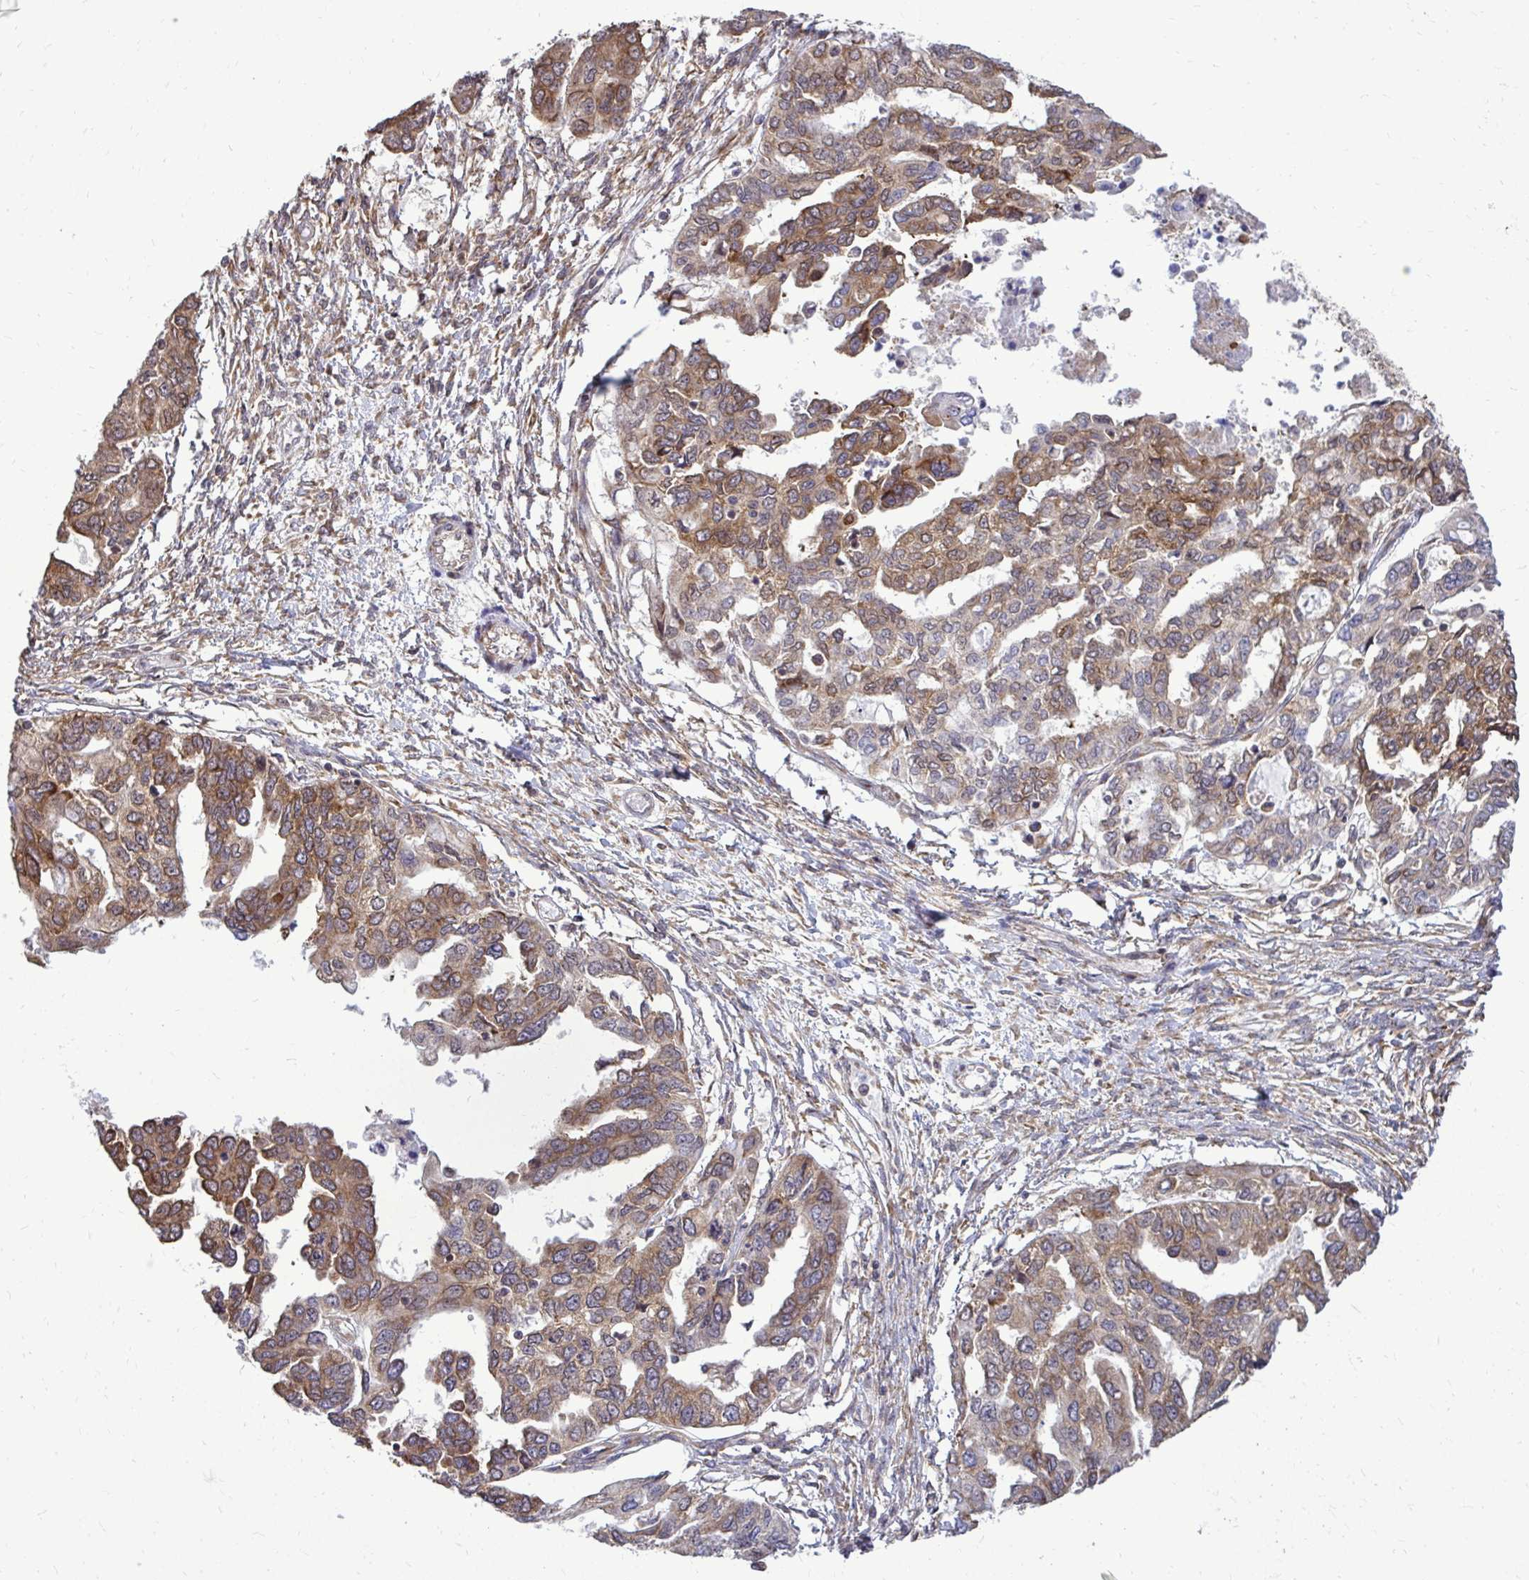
{"staining": {"intensity": "moderate", "quantity": ">75%", "location": "cytoplasmic/membranous"}, "tissue": "ovarian cancer", "cell_type": "Tumor cells", "image_type": "cancer", "snomed": [{"axis": "morphology", "description": "Cystadenocarcinoma, serous, NOS"}, {"axis": "topography", "description": "Ovary"}], "caption": "Immunohistochemistry of human ovarian serous cystadenocarcinoma reveals medium levels of moderate cytoplasmic/membranous expression in approximately >75% of tumor cells.", "gene": "FMR1", "patient": {"sex": "female", "age": 53}}